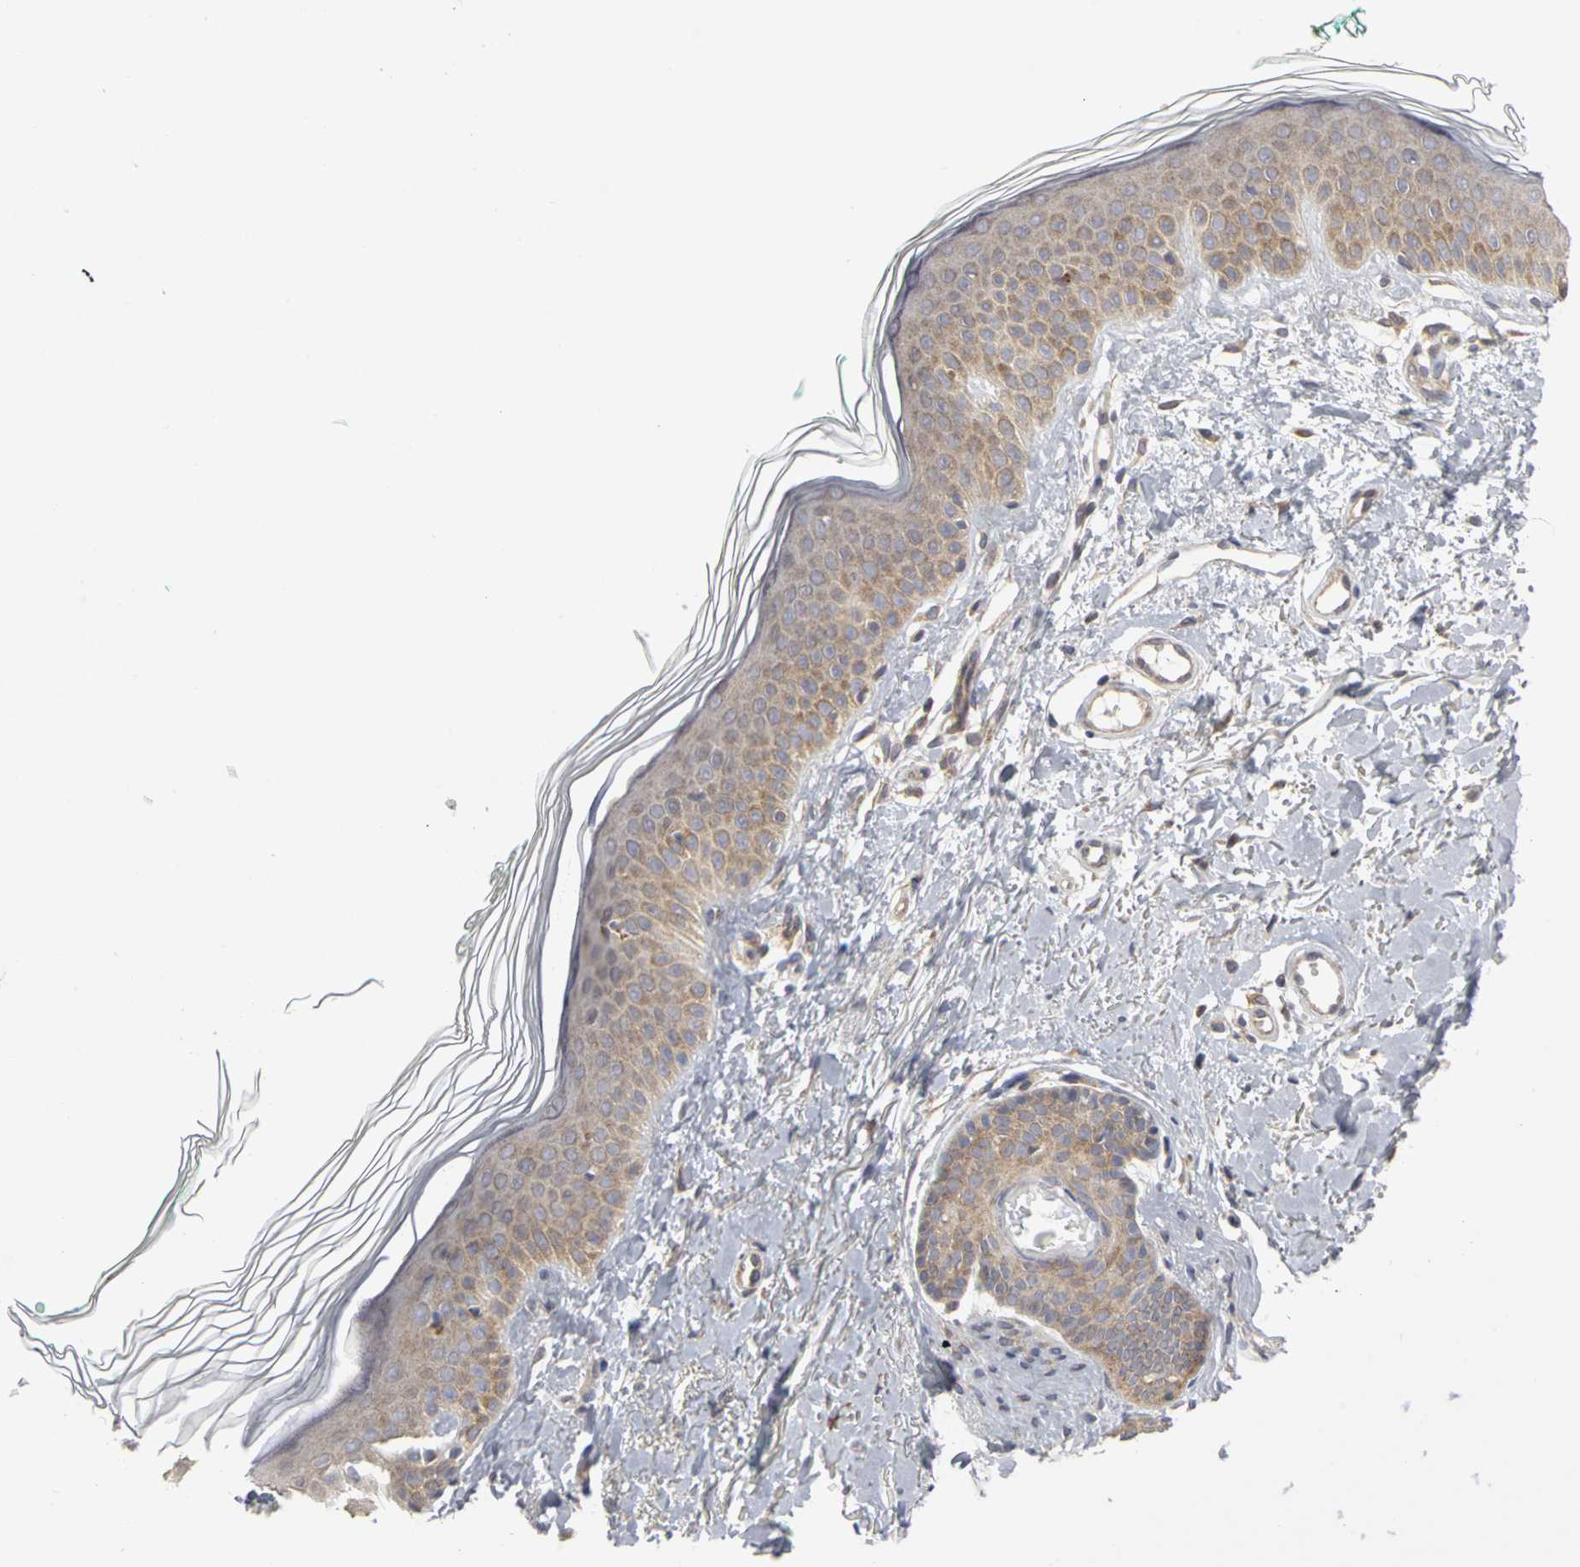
{"staining": {"intensity": "moderate", "quantity": ">75%", "location": "cytoplasmic/membranous"}, "tissue": "skin", "cell_type": "Fibroblasts", "image_type": "normal", "snomed": [{"axis": "morphology", "description": "Normal tissue, NOS"}, {"axis": "topography", "description": "Skin"}], "caption": "The photomicrograph demonstrates immunohistochemical staining of unremarkable skin. There is moderate cytoplasmic/membranous expression is present in about >75% of fibroblasts. The protein is shown in brown color, while the nuclei are stained blue.", "gene": "IRAK1", "patient": {"sex": "male", "age": 71}}